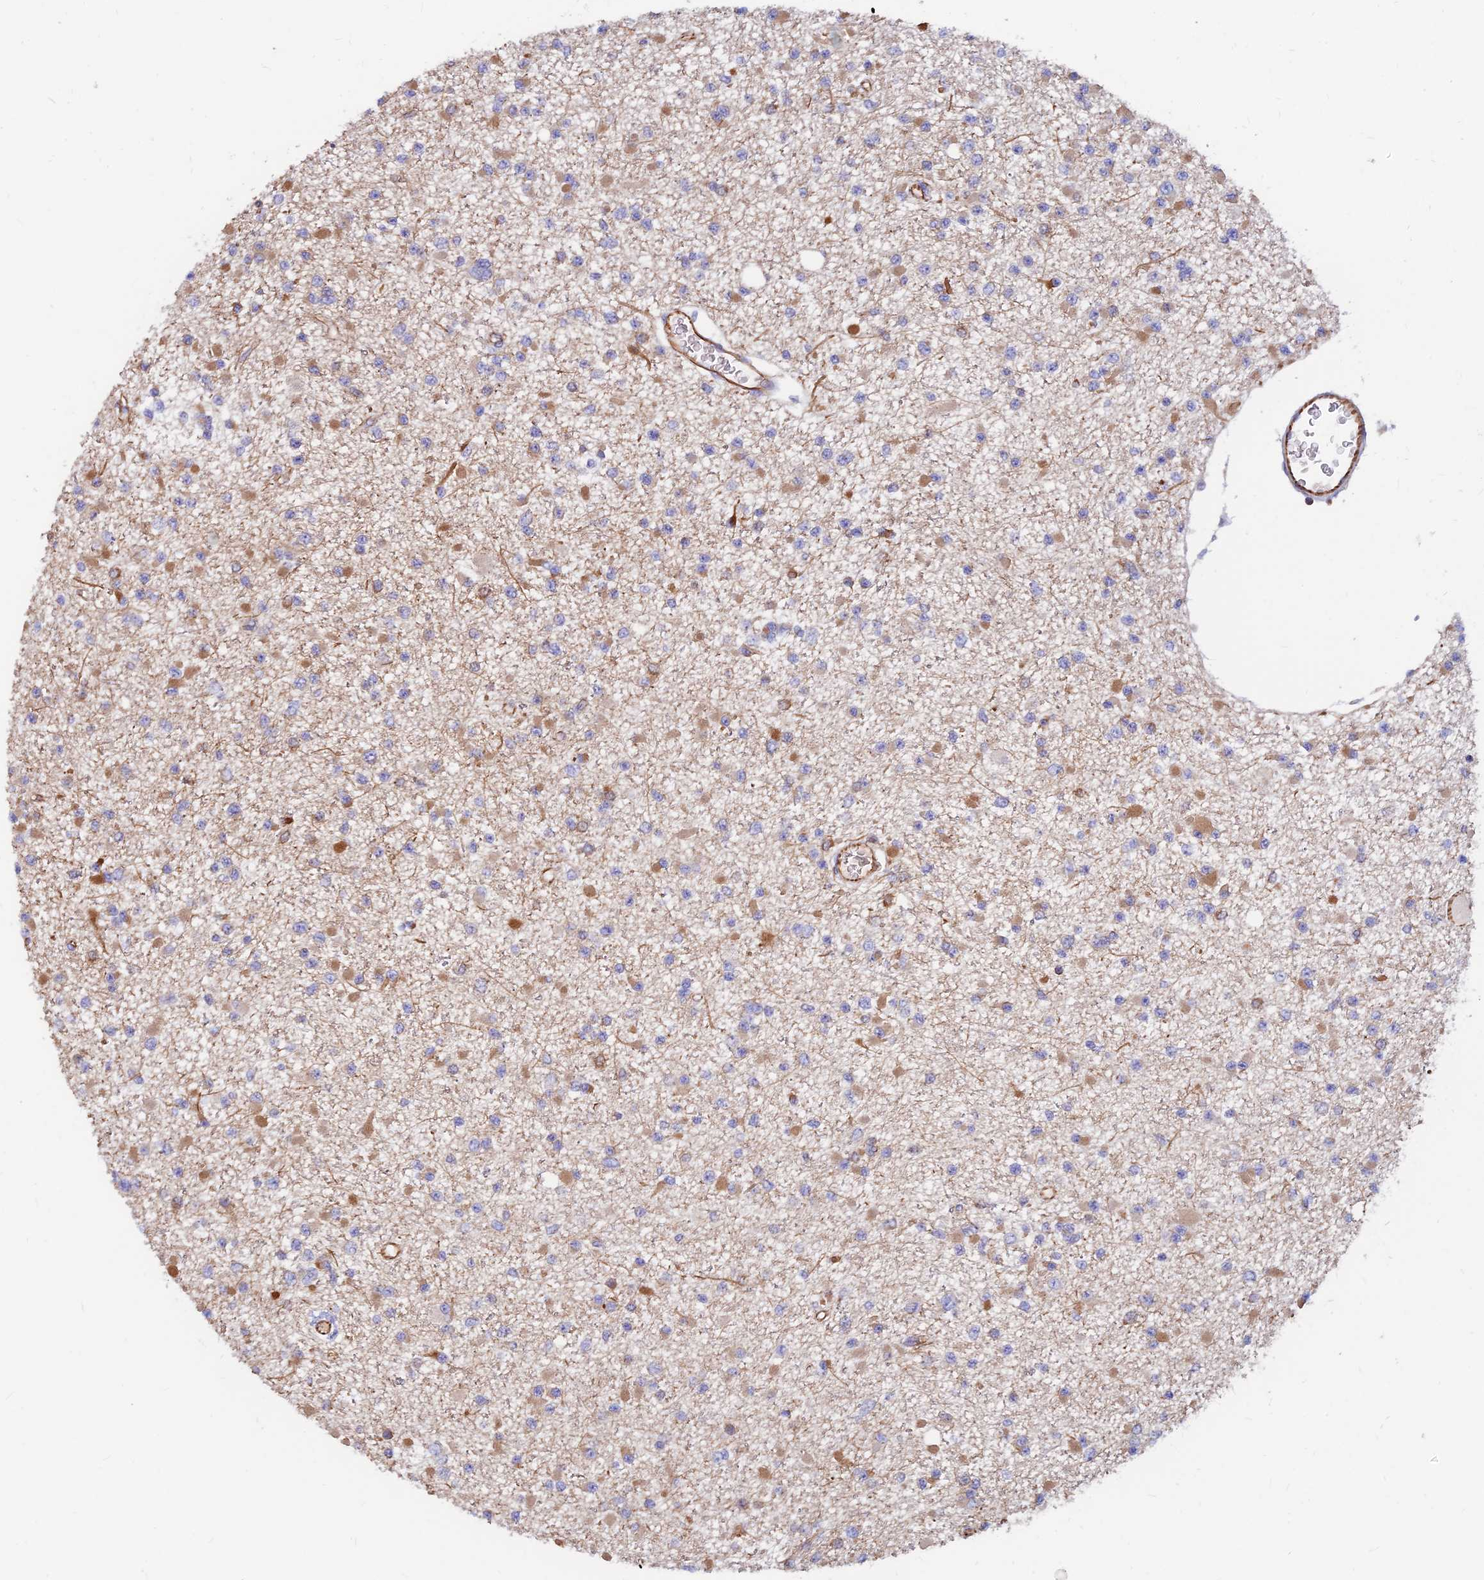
{"staining": {"intensity": "moderate", "quantity": "<25%", "location": "cytoplasmic/membranous"}, "tissue": "glioma", "cell_type": "Tumor cells", "image_type": "cancer", "snomed": [{"axis": "morphology", "description": "Glioma, malignant, Low grade"}, {"axis": "topography", "description": "Brain"}], "caption": "Human glioma stained with a protein marker shows moderate staining in tumor cells.", "gene": "CDK18", "patient": {"sex": "female", "age": 22}}